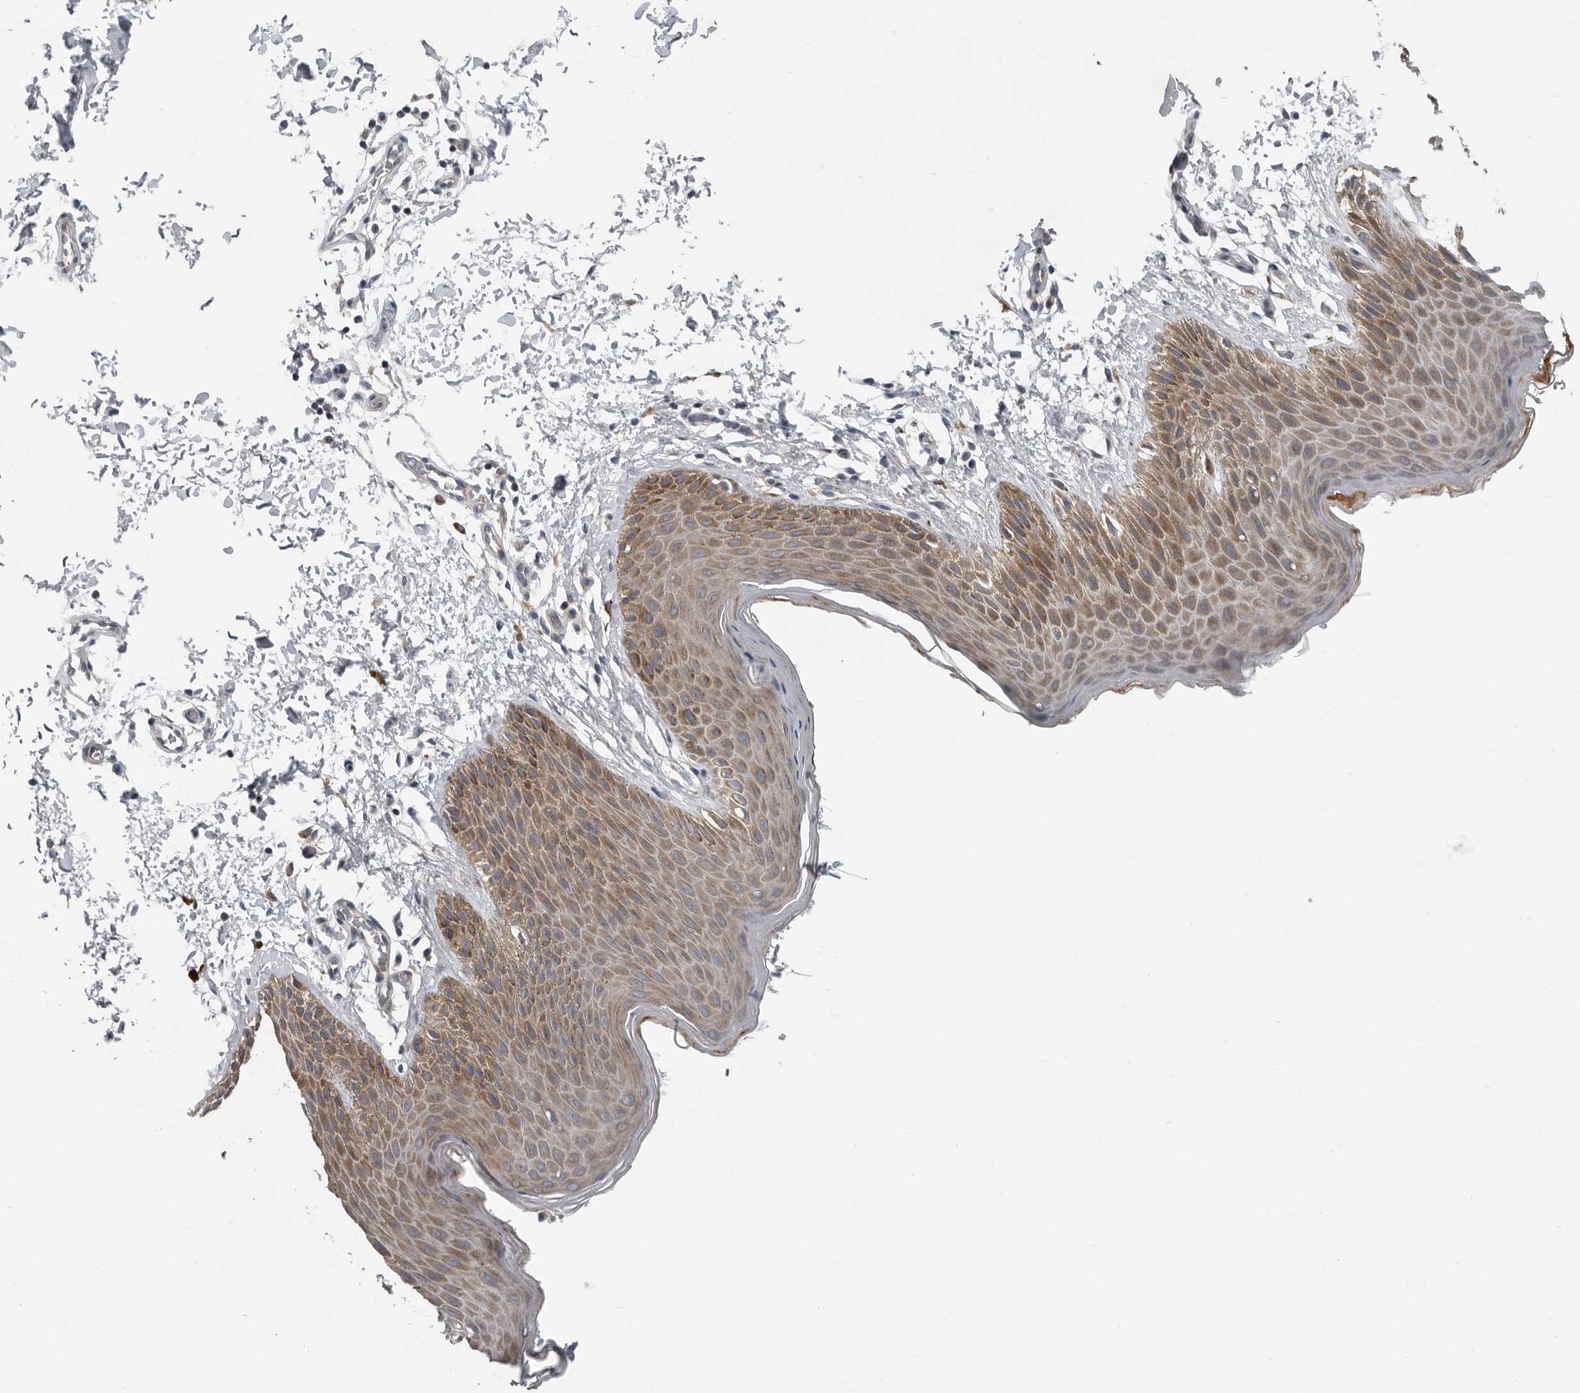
{"staining": {"intensity": "moderate", "quantity": "25%-75%", "location": "cytoplasmic/membranous"}, "tissue": "skin", "cell_type": "Epidermal cells", "image_type": "normal", "snomed": [{"axis": "morphology", "description": "Normal tissue, NOS"}, {"axis": "topography", "description": "Anal"}, {"axis": "topography", "description": "Peripheral nerve tissue"}], "caption": "IHC (DAB (3,3'-diaminobenzidine)) staining of normal human skin displays moderate cytoplasmic/membranous protein expression in approximately 25%-75% of epidermal cells. (DAB (3,3'-diaminobenzidine) = brown stain, brightfield microscopy at high magnification).", "gene": "TMEM199", "patient": {"sex": "male", "age": 44}}